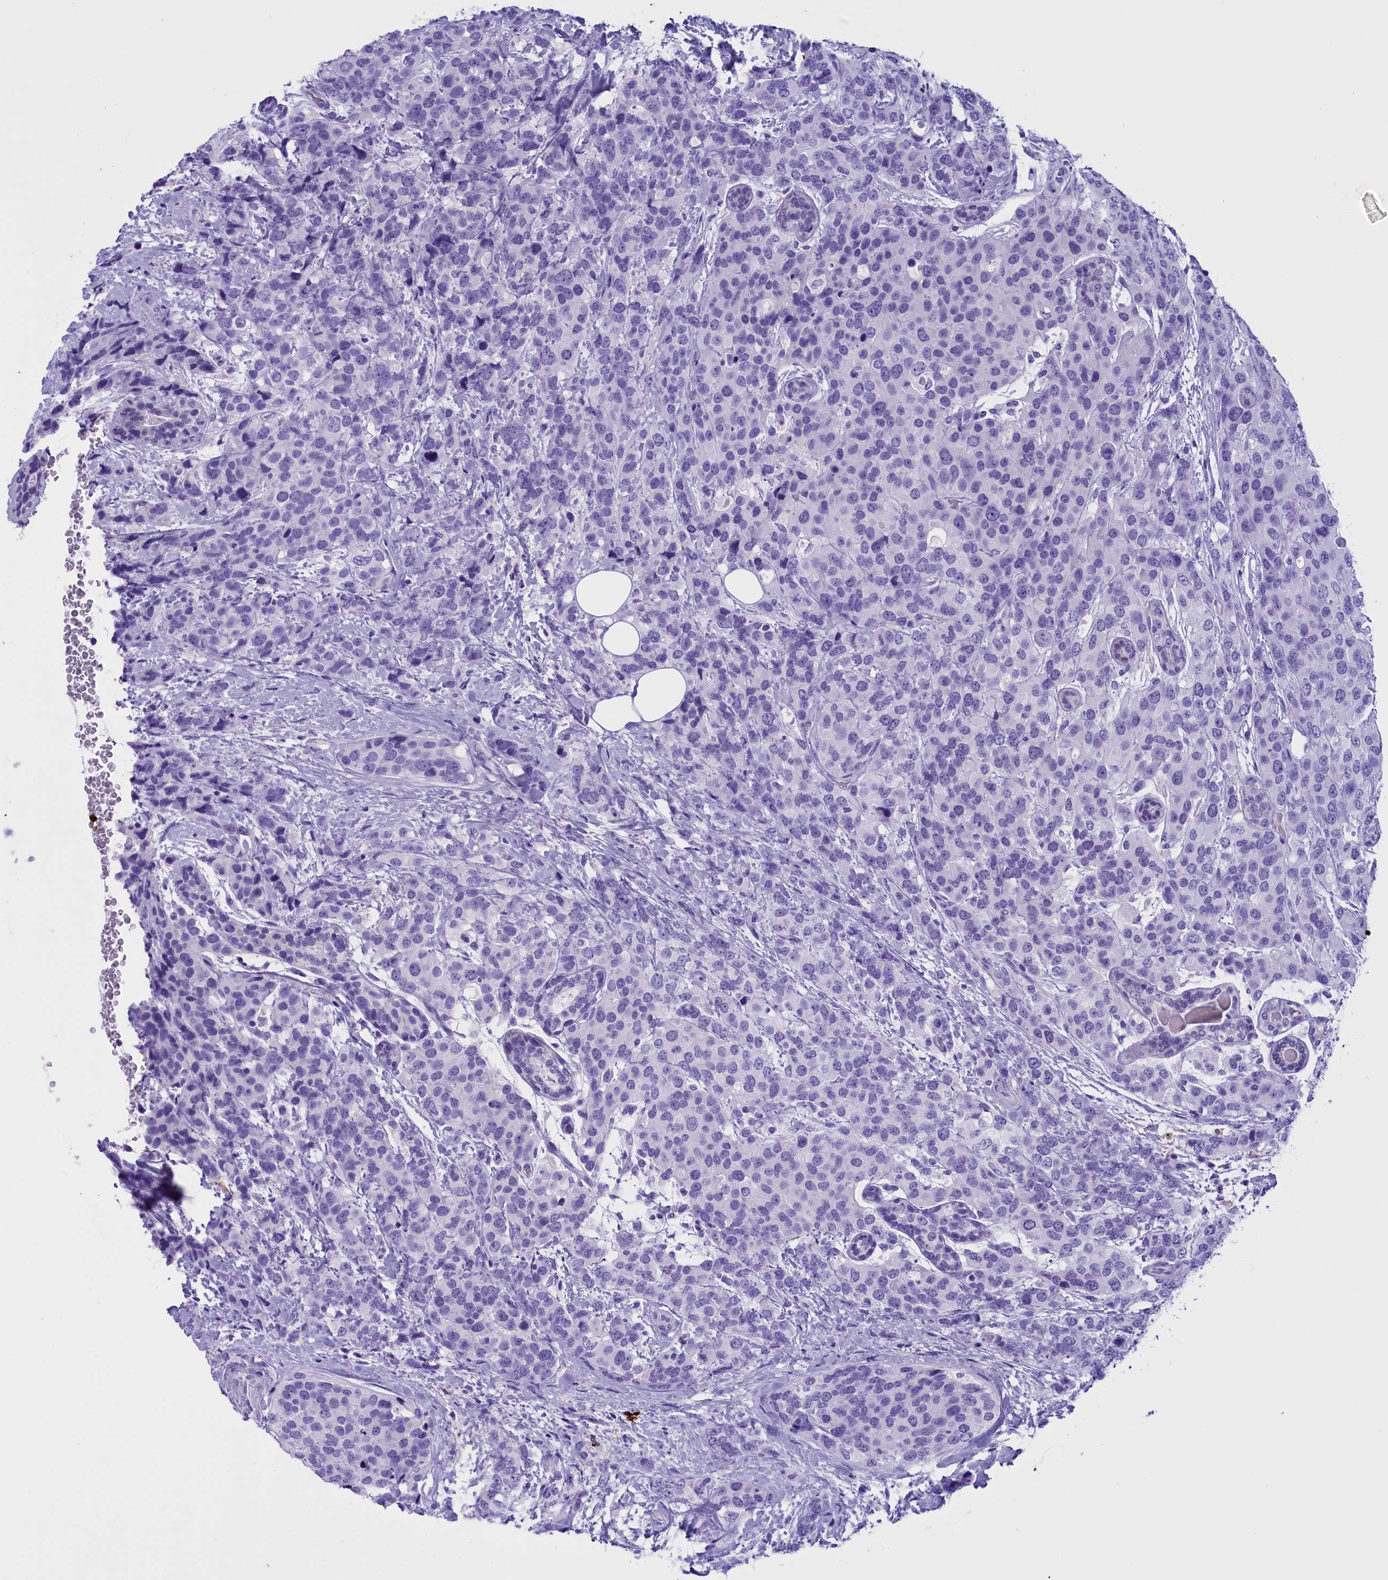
{"staining": {"intensity": "negative", "quantity": "none", "location": "none"}, "tissue": "breast cancer", "cell_type": "Tumor cells", "image_type": "cancer", "snomed": [{"axis": "morphology", "description": "Lobular carcinoma"}, {"axis": "topography", "description": "Breast"}], "caption": "A photomicrograph of breast cancer stained for a protein reveals no brown staining in tumor cells.", "gene": "CLC", "patient": {"sex": "female", "age": 59}}